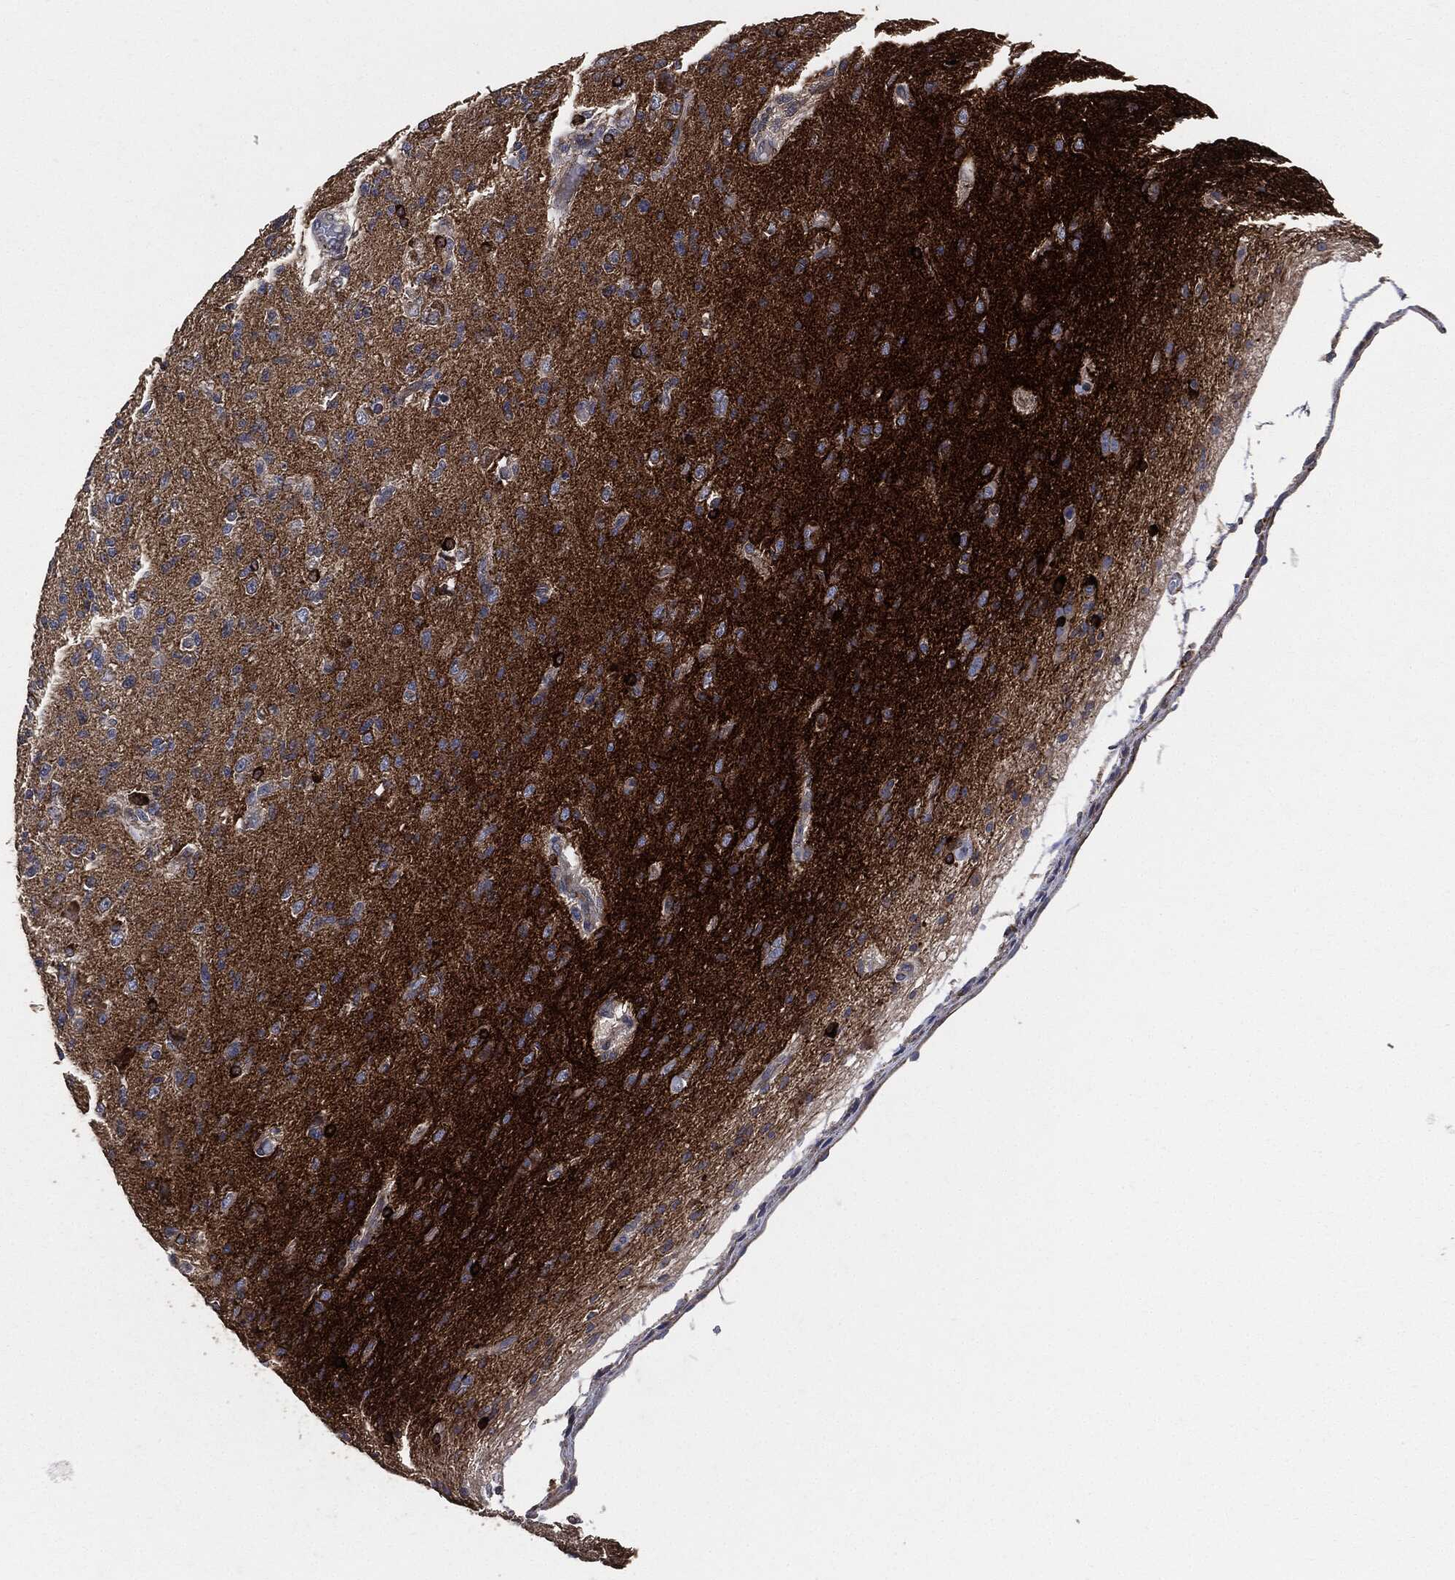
{"staining": {"intensity": "negative", "quantity": "none", "location": "none"}, "tissue": "glioma", "cell_type": "Tumor cells", "image_type": "cancer", "snomed": [{"axis": "morphology", "description": "Glioma, malignant, High grade"}, {"axis": "topography", "description": "Brain"}], "caption": "Micrograph shows no significant protein staining in tumor cells of malignant glioma (high-grade). Nuclei are stained in blue.", "gene": "STK3", "patient": {"sex": "male", "age": 56}}